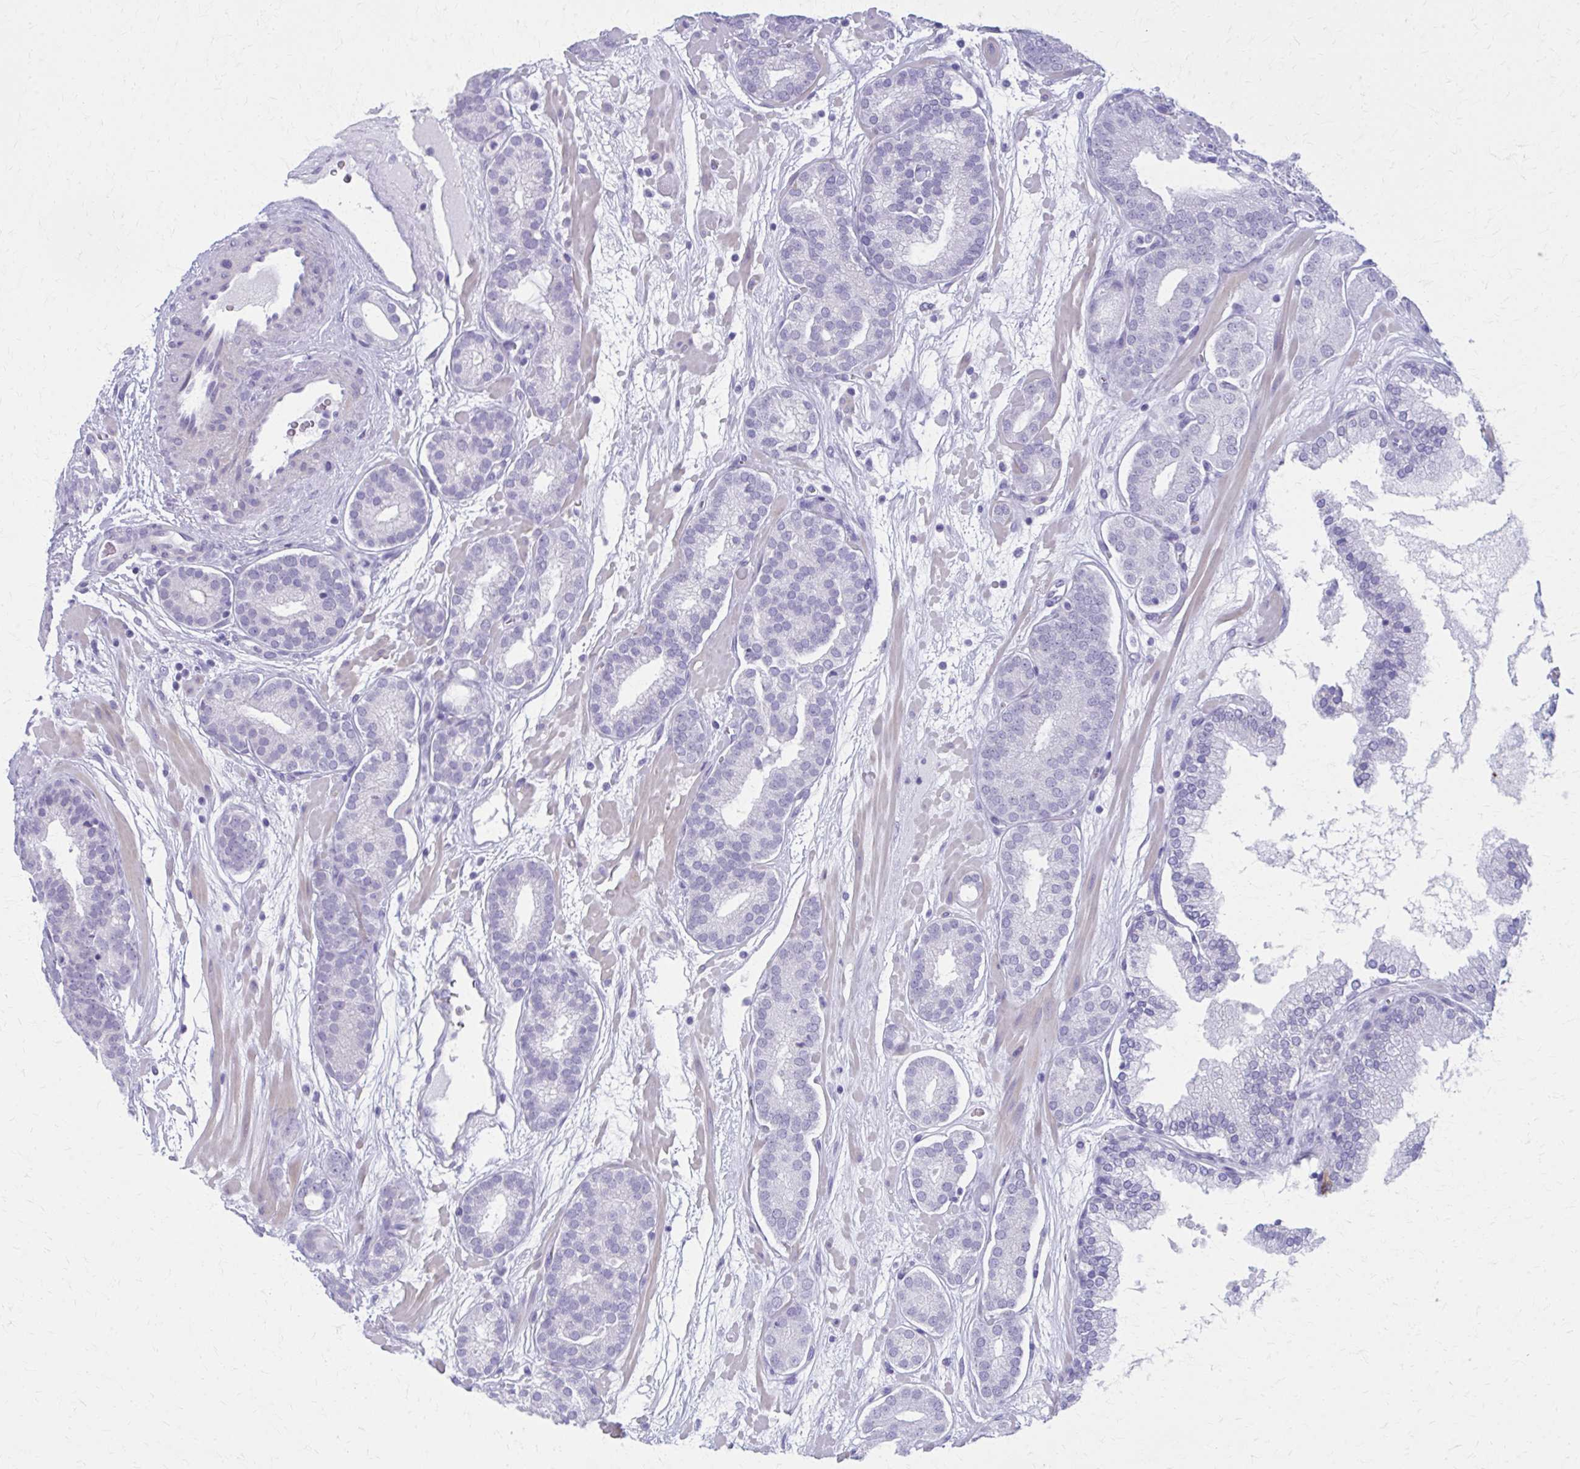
{"staining": {"intensity": "negative", "quantity": "none", "location": "none"}, "tissue": "prostate cancer", "cell_type": "Tumor cells", "image_type": "cancer", "snomed": [{"axis": "morphology", "description": "Adenocarcinoma, High grade"}, {"axis": "topography", "description": "Prostate"}], "caption": "The immunohistochemistry image has no significant positivity in tumor cells of prostate high-grade adenocarcinoma tissue. (DAB (3,3'-diaminobenzidine) immunohistochemistry visualized using brightfield microscopy, high magnification).", "gene": "MPLKIP", "patient": {"sex": "male", "age": 66}}